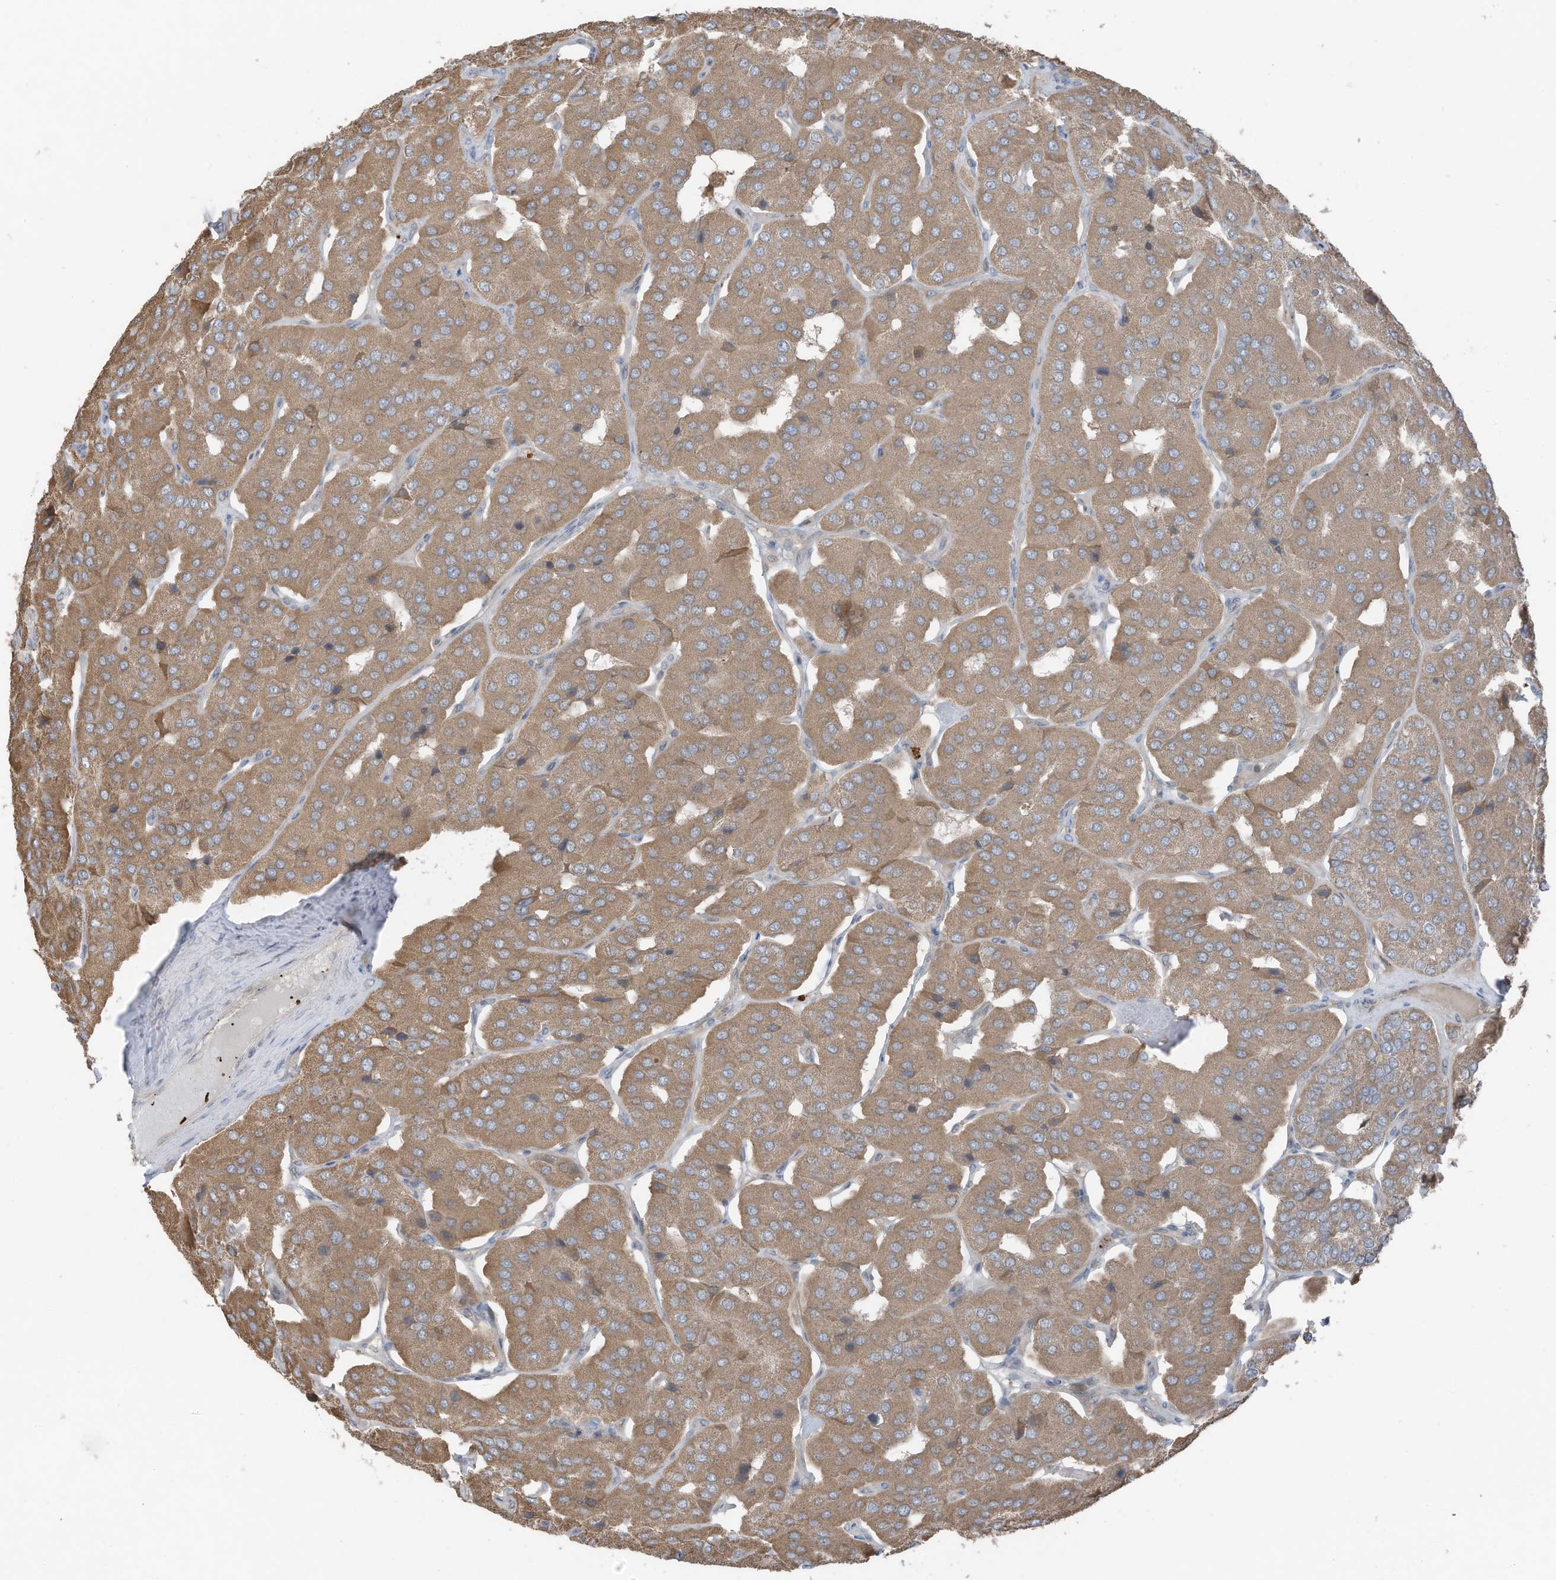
{"staining": {"intensity": "moderate", "quantity": ">75%", "location": "cytoplasmic/membranous"}, "tissue": "parathyroid gland", "cell_type": "Glandular cells", "image_type": "normal", "snomed": [{"axis": "morphology", "description": "Normal tissue, NOS"}, {"axis": "morphology", "description": "Adenoma, NOS"}, {"axis": "topography", "description": "Parathyroid gland"}], "caption": "Moderate cytoplasmic/membranous staining for a protein is seen in approximately >75% of glandular cells of benign parathyroid gland using IHC.", "gene": "TXNDC9", "patient": {"sex": "female", "age": 86}}